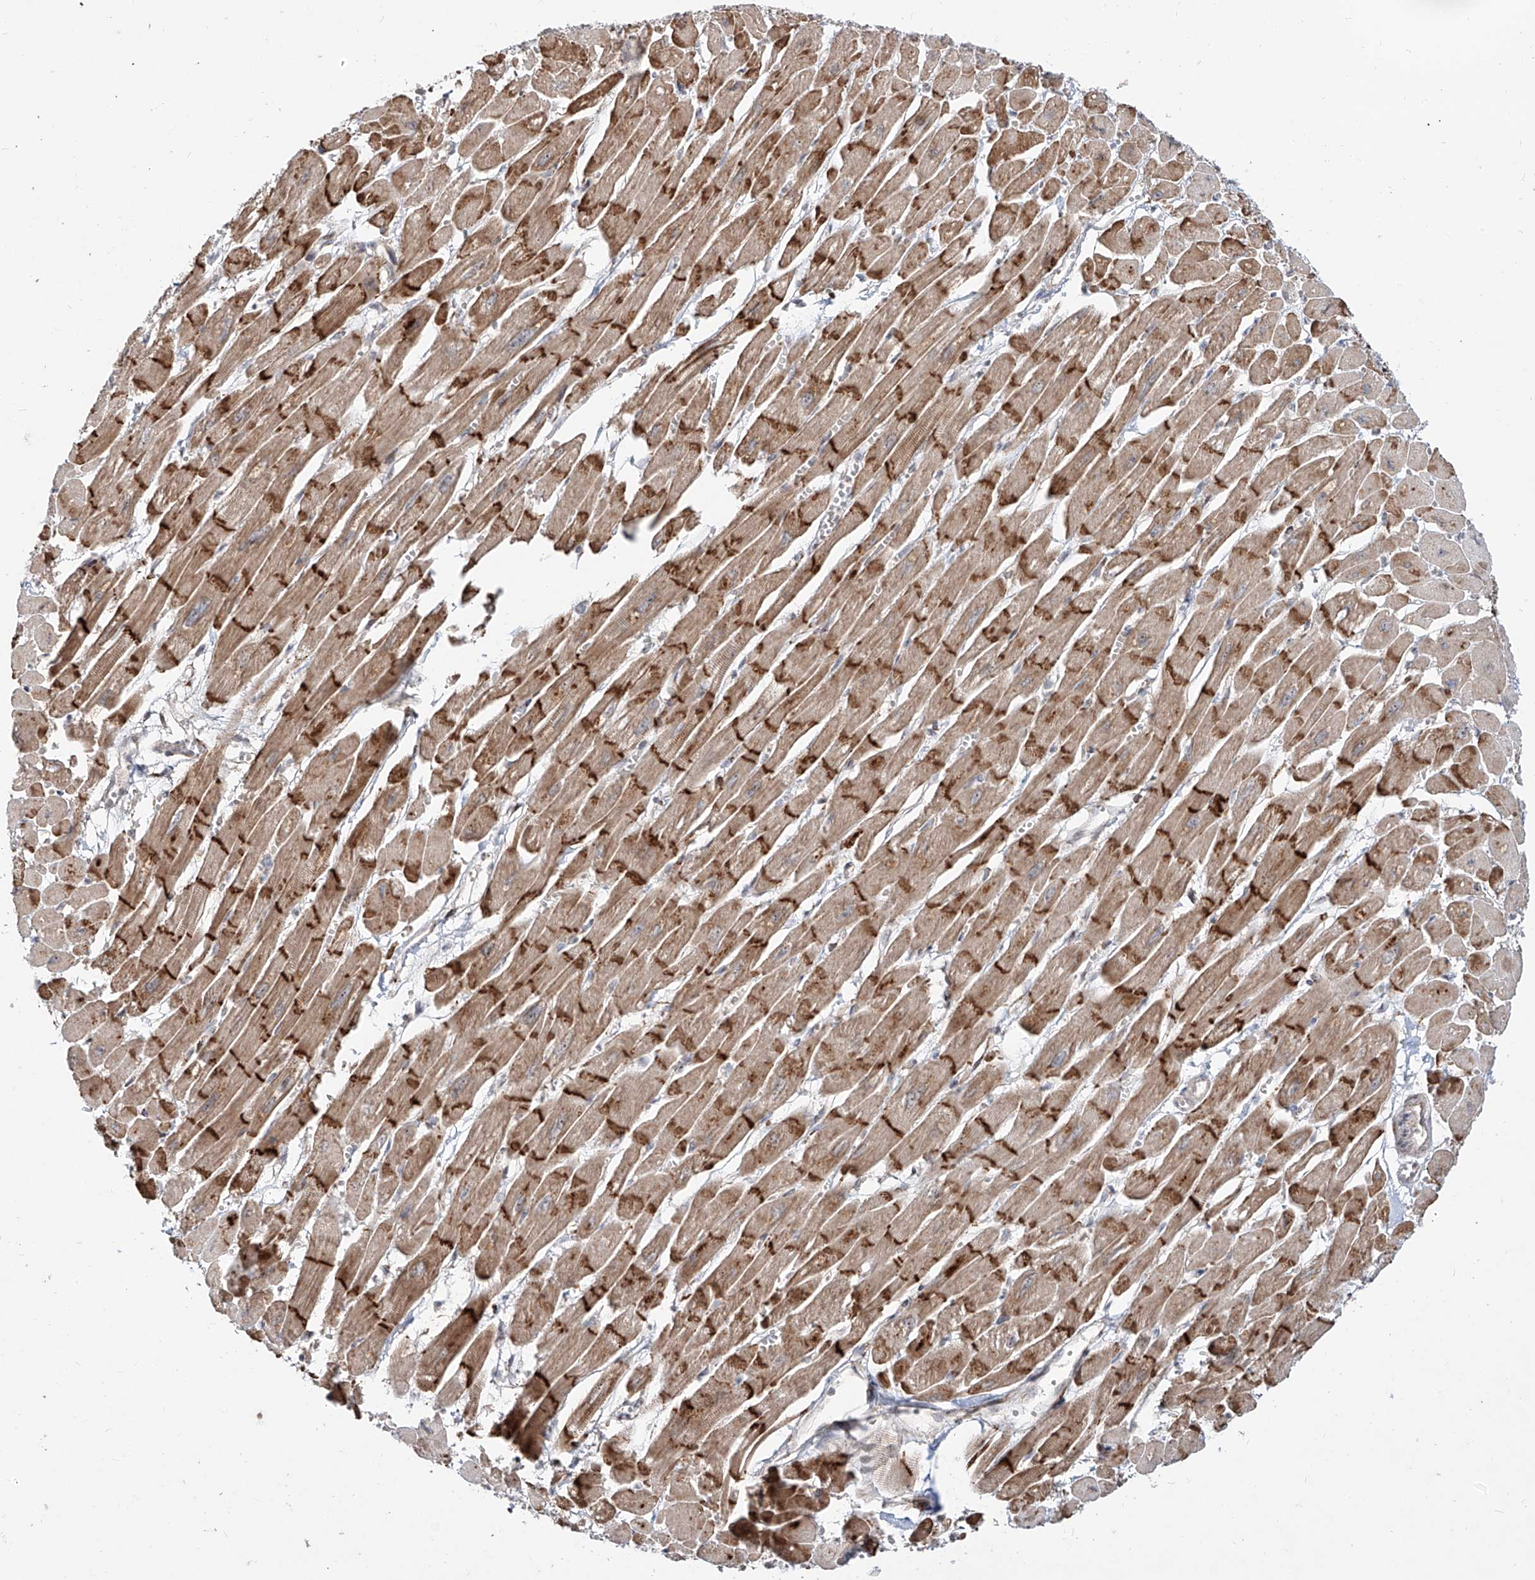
{"staining": {"intensity": "moderate", "quantity": ">75%", "location": "cytoplasmic/membranous"}, "tissue": "heart muscle", "cell_type": "Cardiomyocytes", "image_type": "normal", "snomed": [{"axis": "morphology", "description": "Normal tissue, NOS"}, {"axis": "topography", "description": "Heart"}], "caption": "A micrograph of heart muscle stained for a protein displays moderate cytoplasmic/membranous brown staining in cardiomyocytes.", "gene": "ZNF710", "patient": {"sex": "female", "age": 54}}